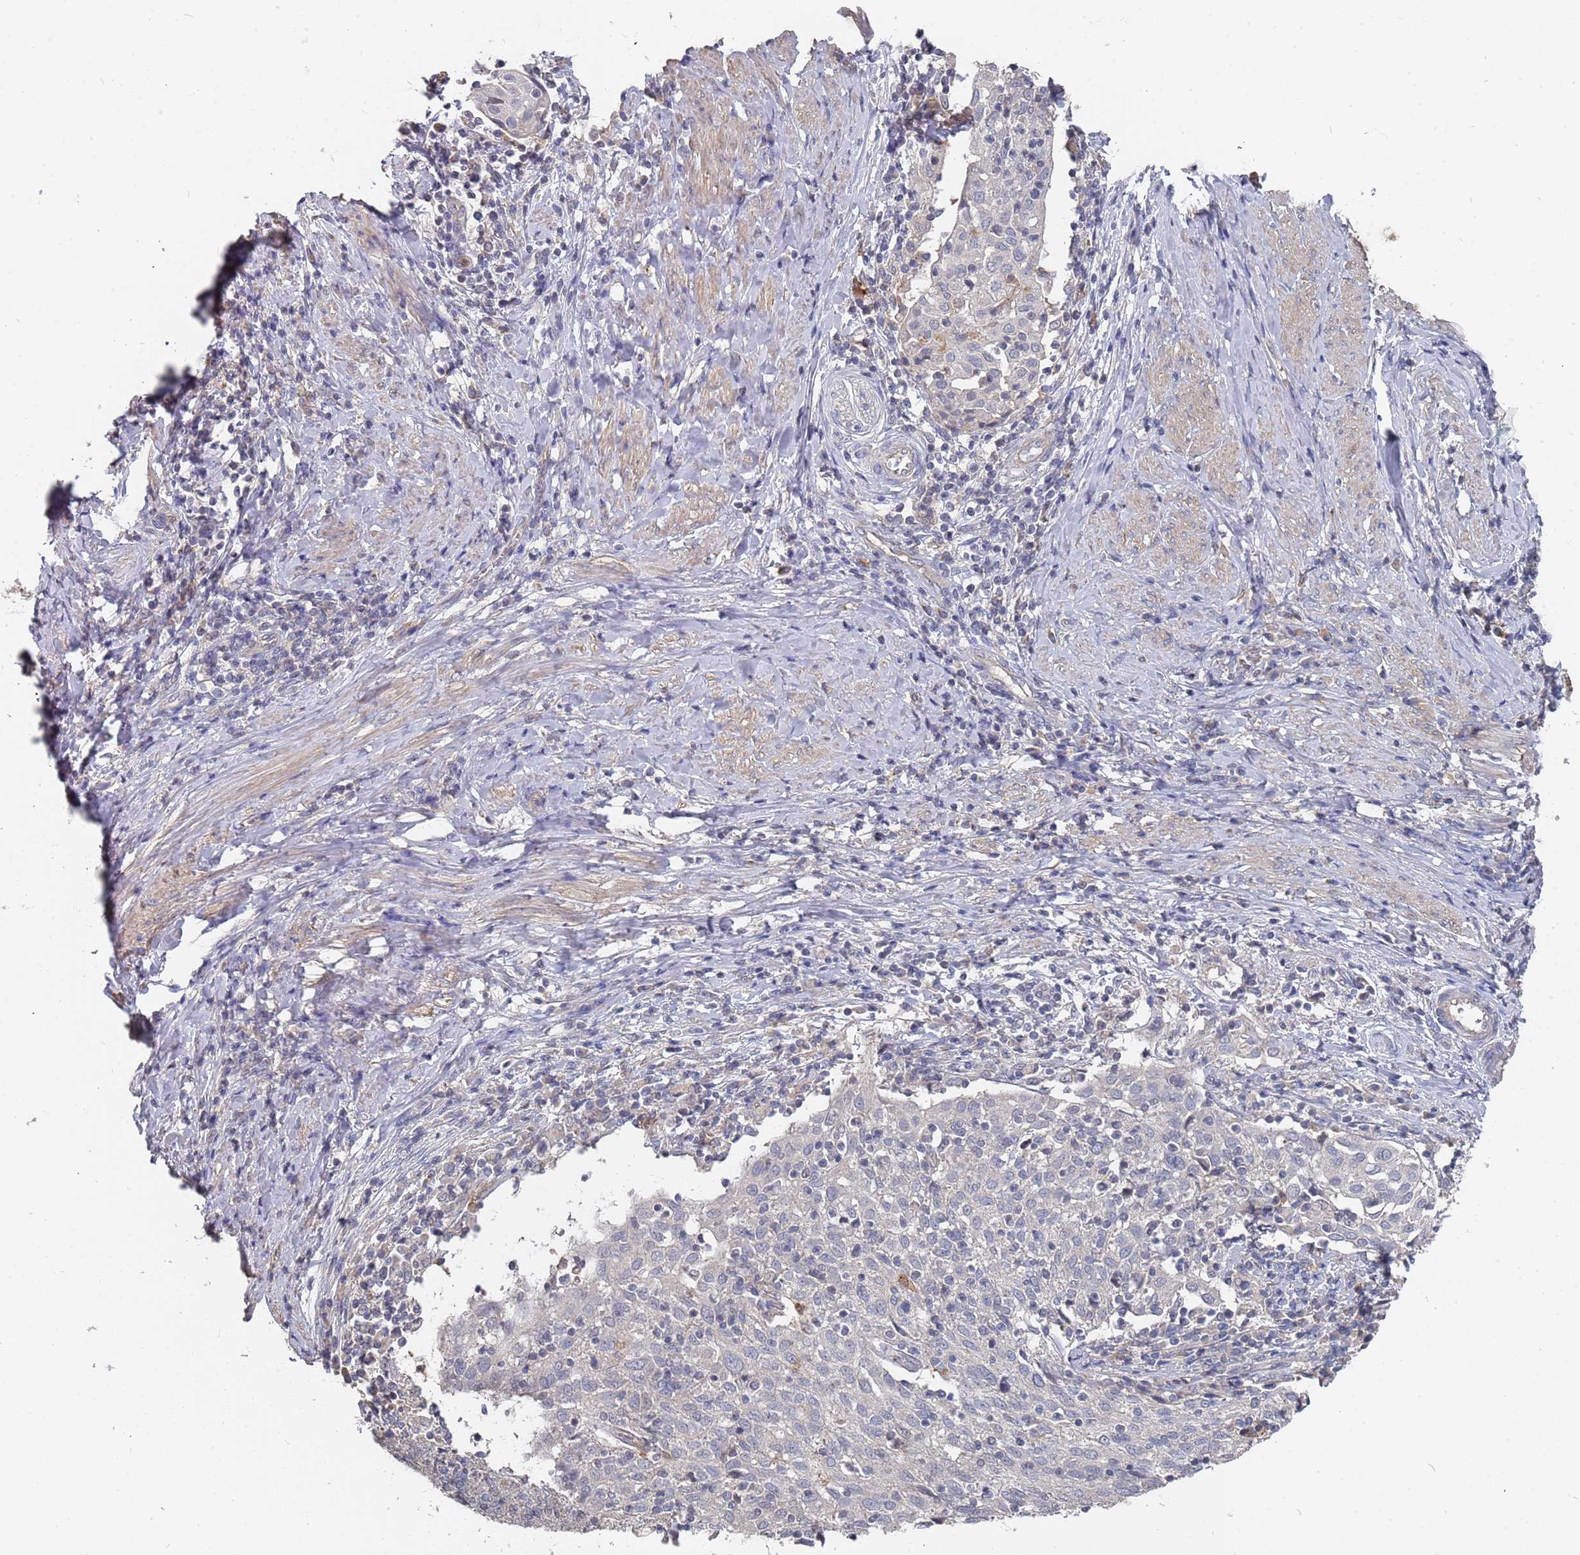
{"staining": {"intensity": "negative", "quantity": "none", "location": "none"}, "tissue": "cervical cancer", "cell_type": "Tumor cells", "image_type": "cancer", "snomed": [{"axis": "morphology", "description": "Squamous cell carcinoma, NOS"}, {"axis": "topography", "description": "Cervix"}], "caption": "The micrograph demonstrates no staining of tumor cells in cervical squamous cell carcinoma.", "gene": "TCEANC2", "patient": {"sex": "female", "age": 52}}